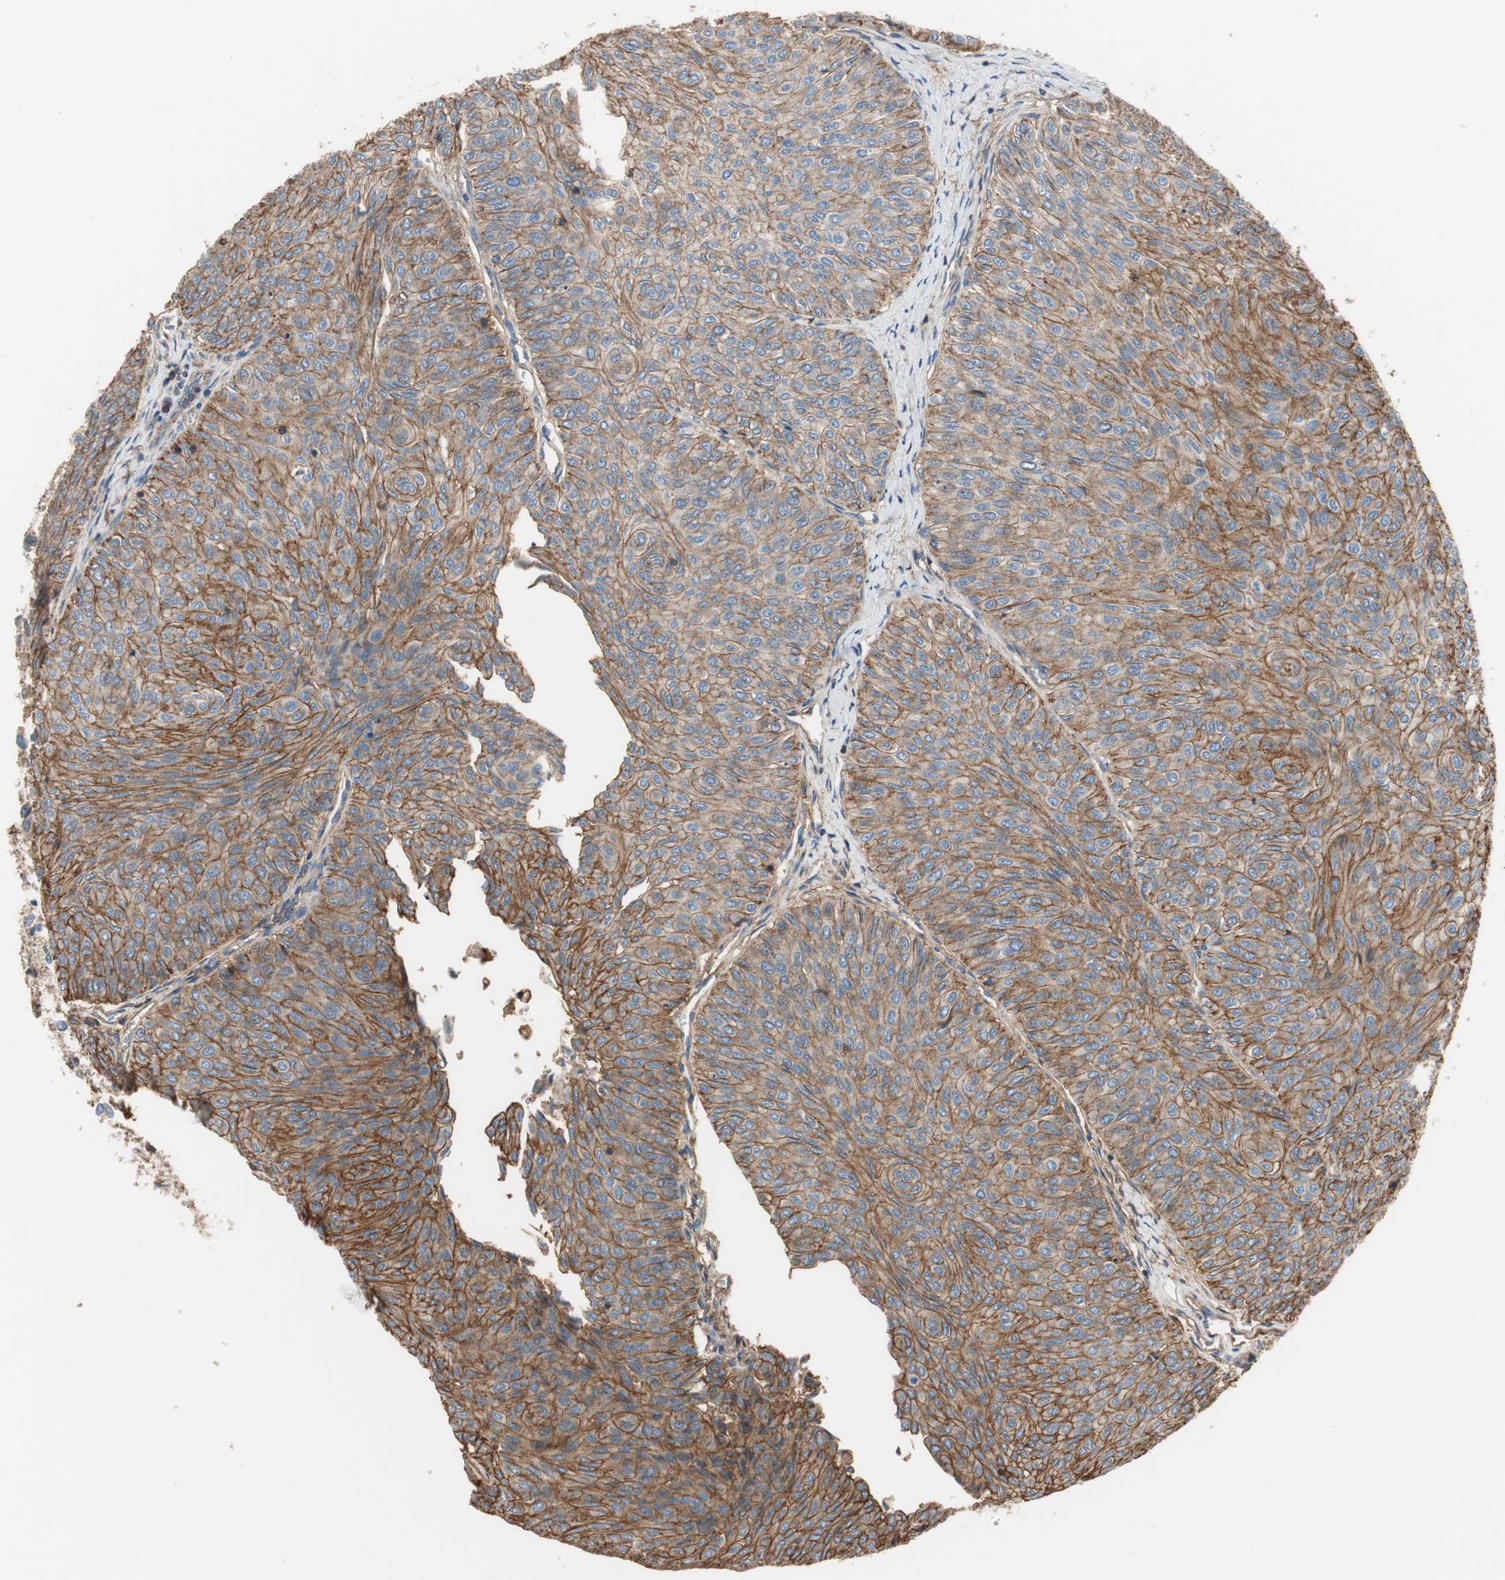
{"staining": {"intensity": "moderate", "quantity": ">75%", "location": "cytoplasmic/membranous"}, "tissue": "urothelial cancer", "cell_type": "Tumor cells", "image_type": "cancer", "snomed": [{"axis": "morphology", "description": "Urothelial carcinoma, Low grade"}, {"axis": "topography", "description": "Urinary bladder"}], "caption": "Immunohistochemical staining of urothelial carcinoma (low-grade) reveals moderate cytoplasmic/membranous protein expression in about >75% of tumor cells.", "gene": "IL1RL1", "patient": {"sex": "male", "age": 78}}